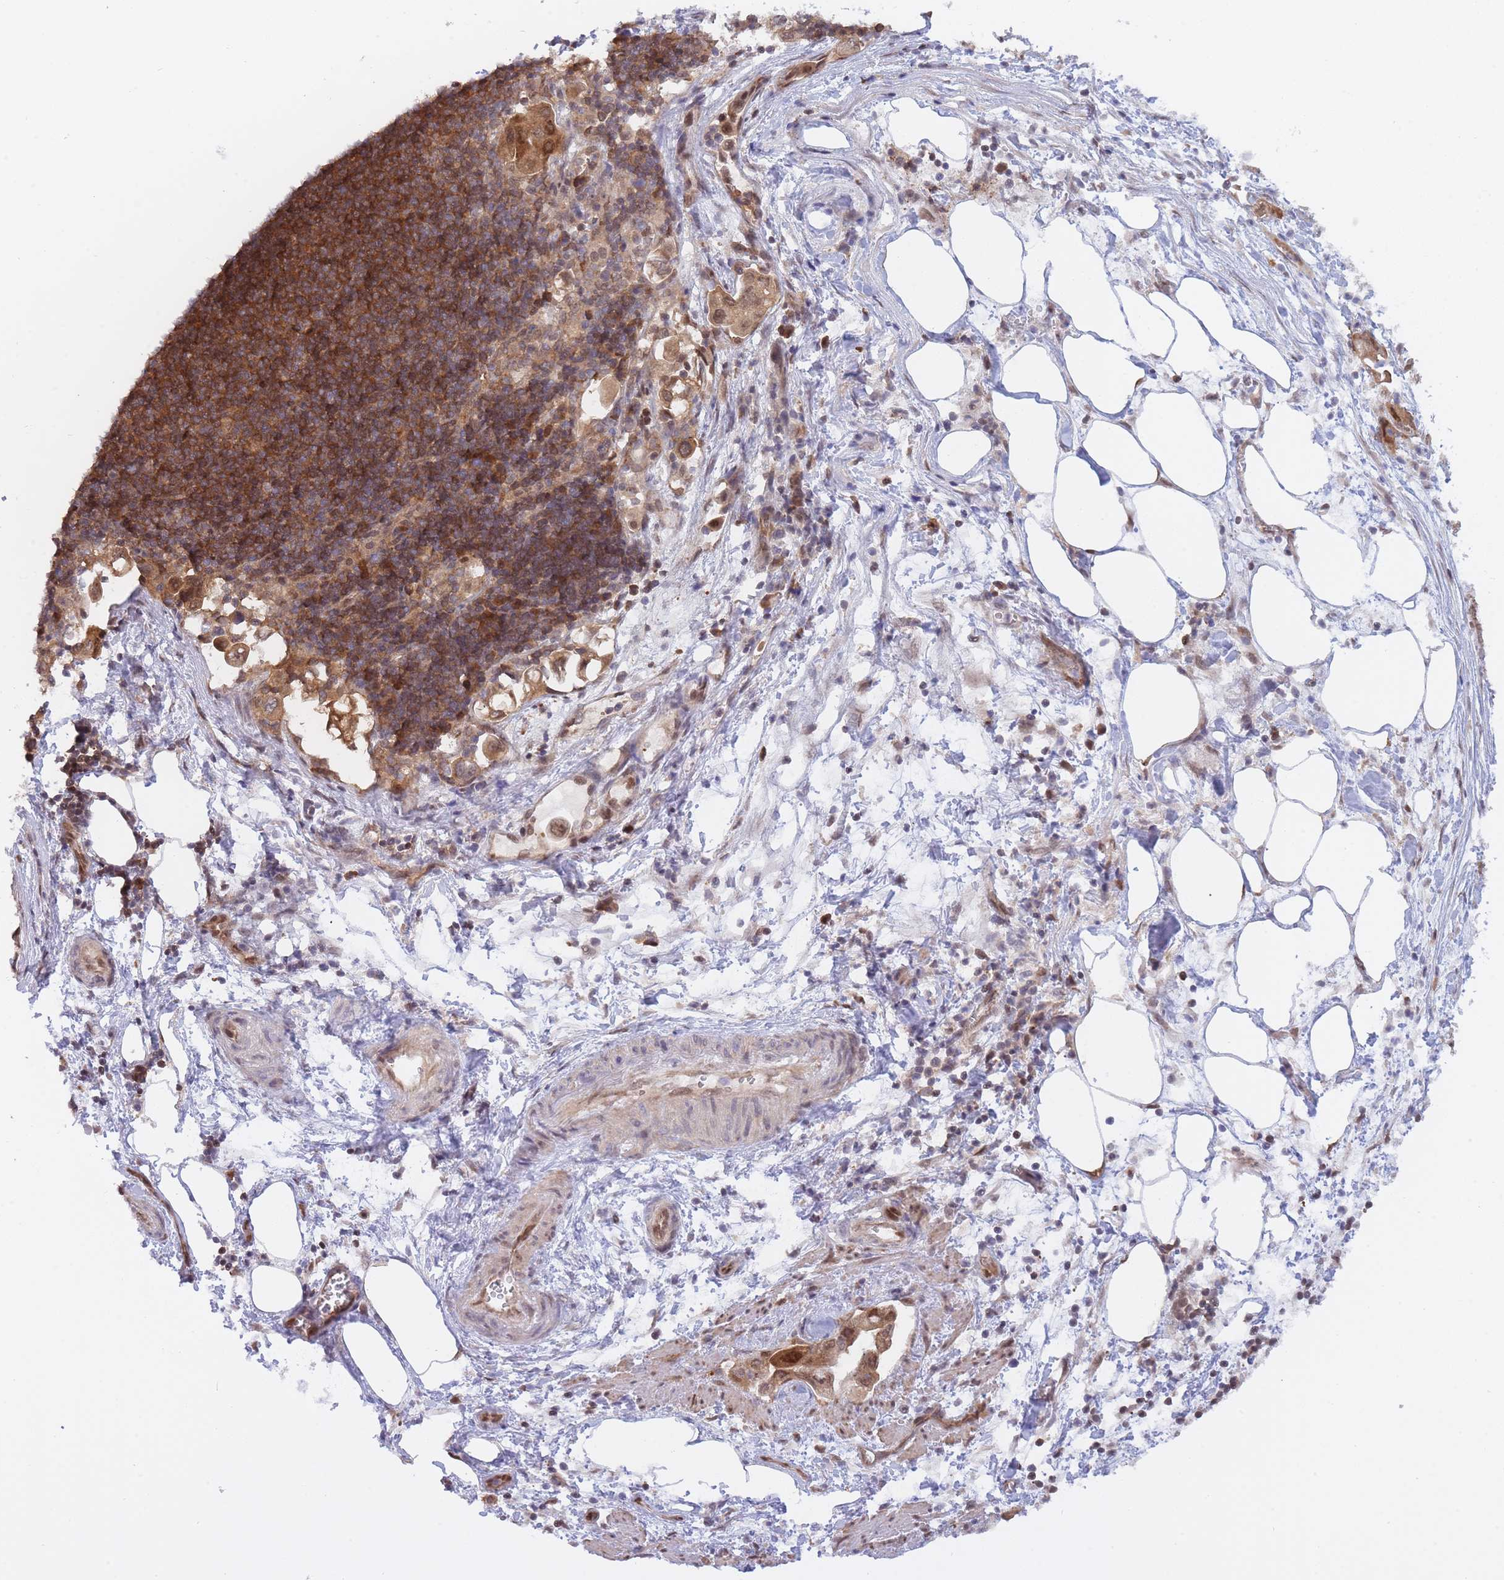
{"staining": {"intensity": "weak", "quantity": ">75%", "location": "cytoplasmic/membranous,nuclear"}, "tissue": "pancreatic cancer", "cell_type": "Tumor cells", "image_type": "cancer", "snomed": [{"axis": "morphology", "description": "Adenocarcinoma, NOS"}, {"axis": "topography", "description": "Pancreas"}], "caption": "Immunohistochemistry photomicrograph of neoplastic tissue: human pancreatic cancer stained using immunohistochemistry (IHC) reveals low levels of weak protein expression localized specifically in the cytoplasmic/membranous and nuclear of tumor cells, appearing as a cytoplasmic/membranous and nuclear brown color.", "gene": "NSFL1C", "patient": {"sex": "male", "age": 61}}